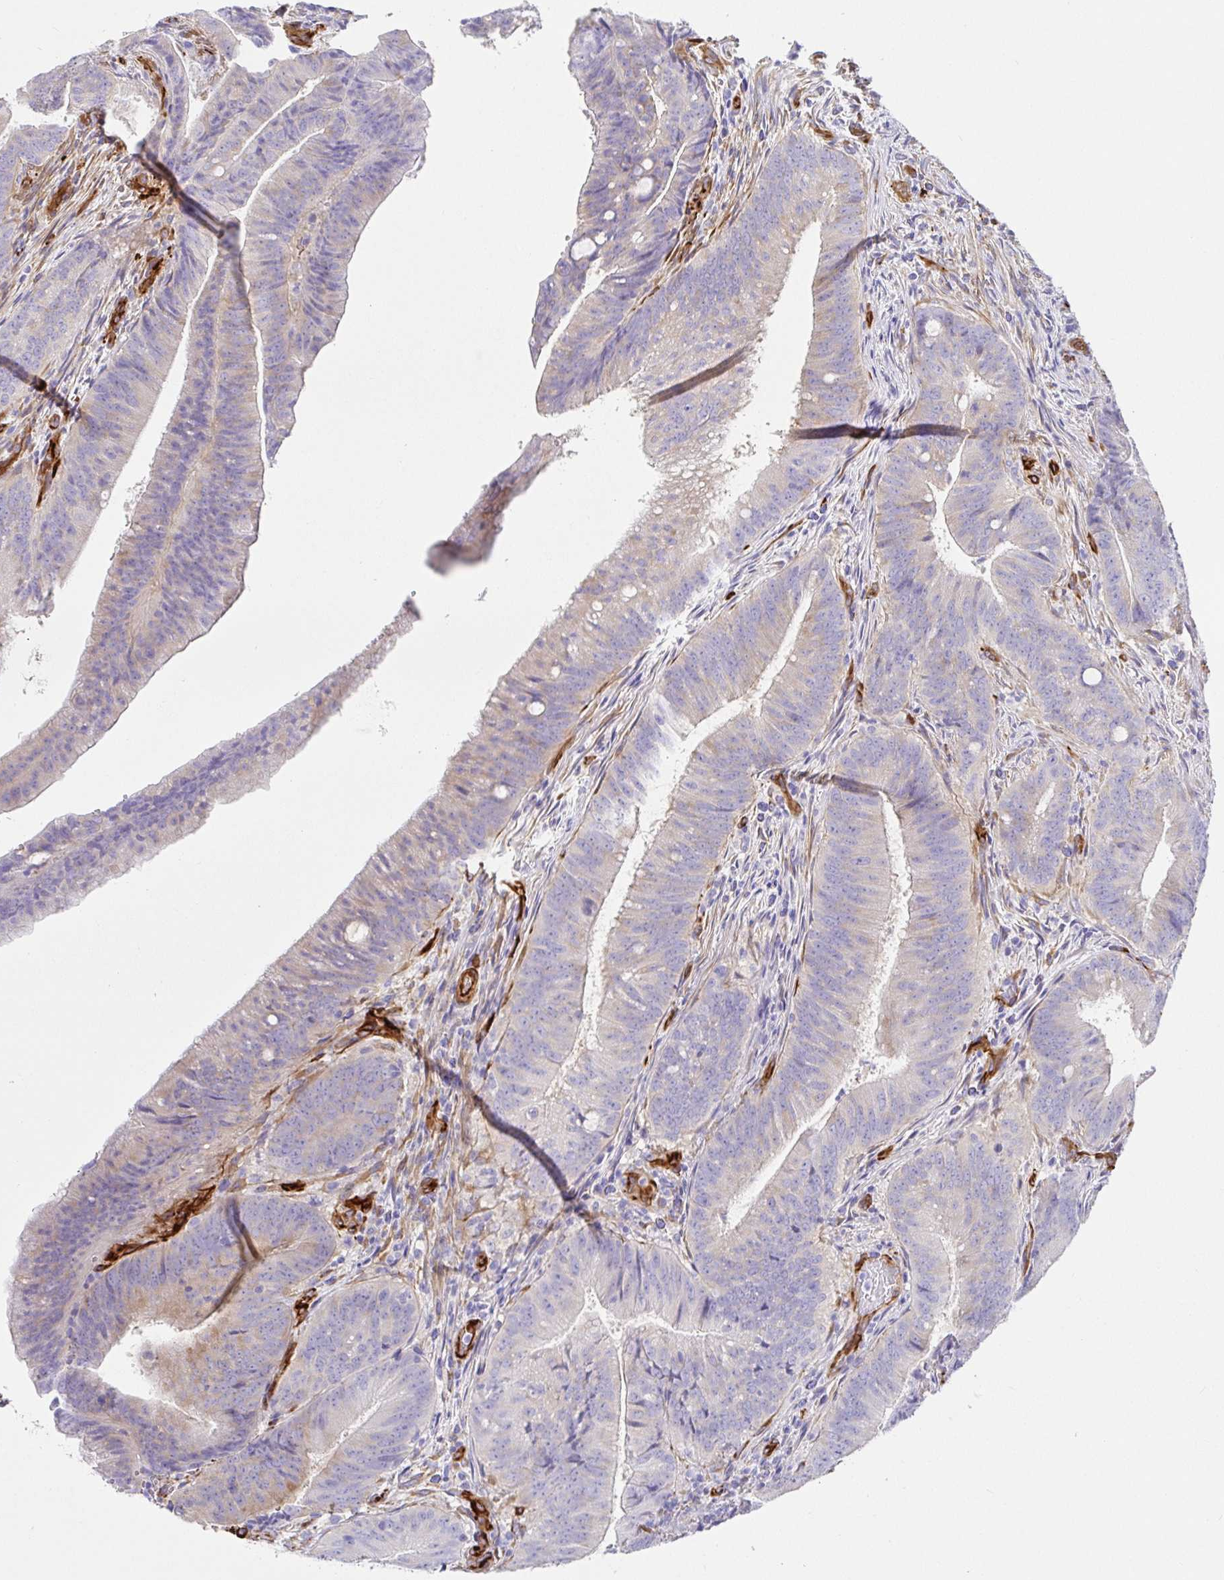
{"staining": {"intensity": "negative", "quantity": "none", "location": "none"}, "tissue": "colorectal cancer", "cell_type": "Tumor cells", "image_type": "cancer", "snomed": [{"axis": "morphology", "description": "Adenocarcinoma, NOS"}, {"axis": "topography", "description": "Colon"}], "caption": "Colorectal cancer stained for a protein using IHC demonstrates no expression tumor cells.", "gene": "DOCK1", "patient": {"sex": "female", "age": 43}}